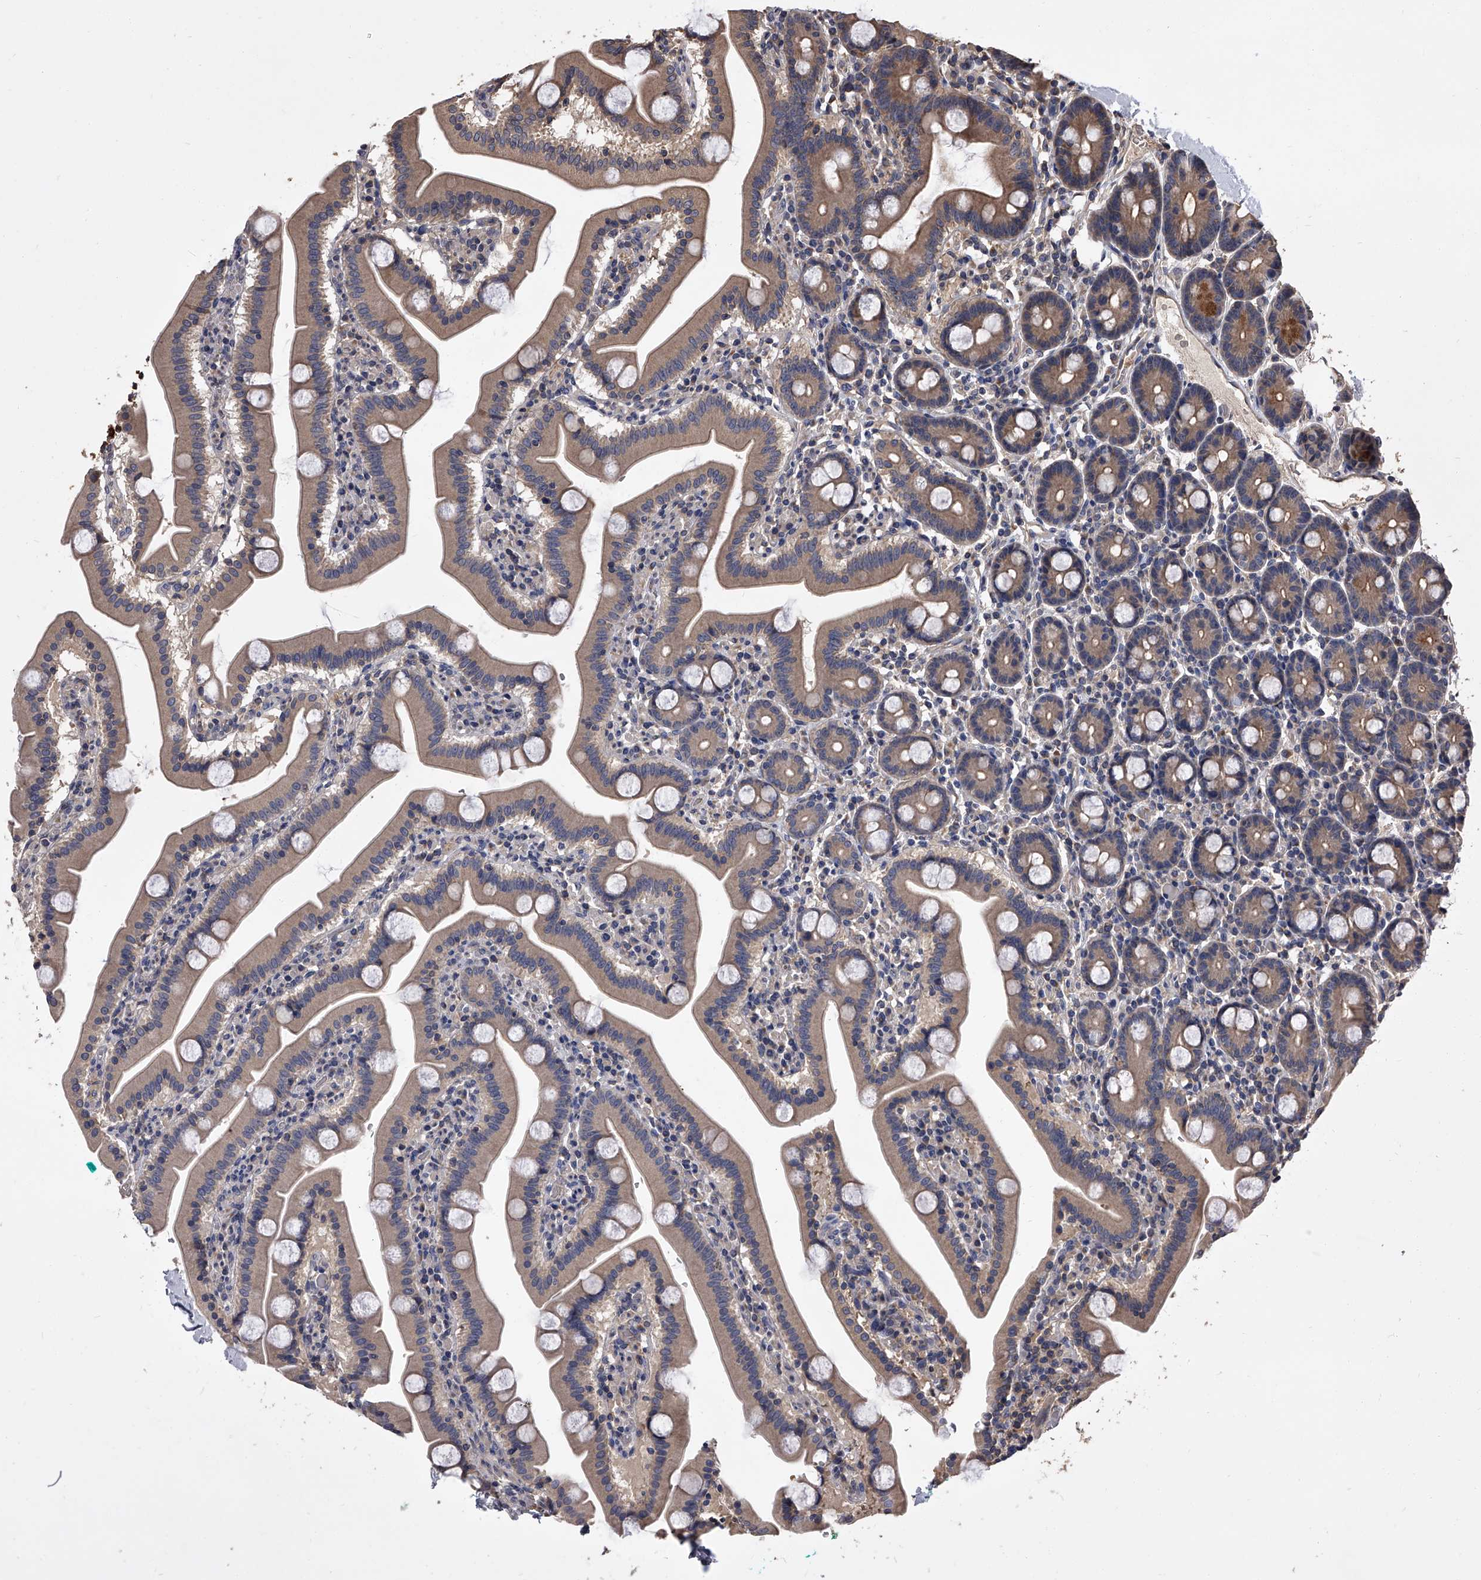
{"staining": {"intensity": "moderate", "quantity": ">75%", "location": "cytoplasmic/membranous"}, "tissue": "duodenum", "cell_type": "Glandular cells", "image_type": "normal", "snomed": [{"axis": "morphology", "description": "Normal tissue, NOS"}, {"axis": "topography", "description": "Duodenum"}], "caption": "Human duodenum stained with a protein marker exhibits moderate staining in glandular cells.", "gene": "STK36", "patient": {"sex": "male", "age": 55}}